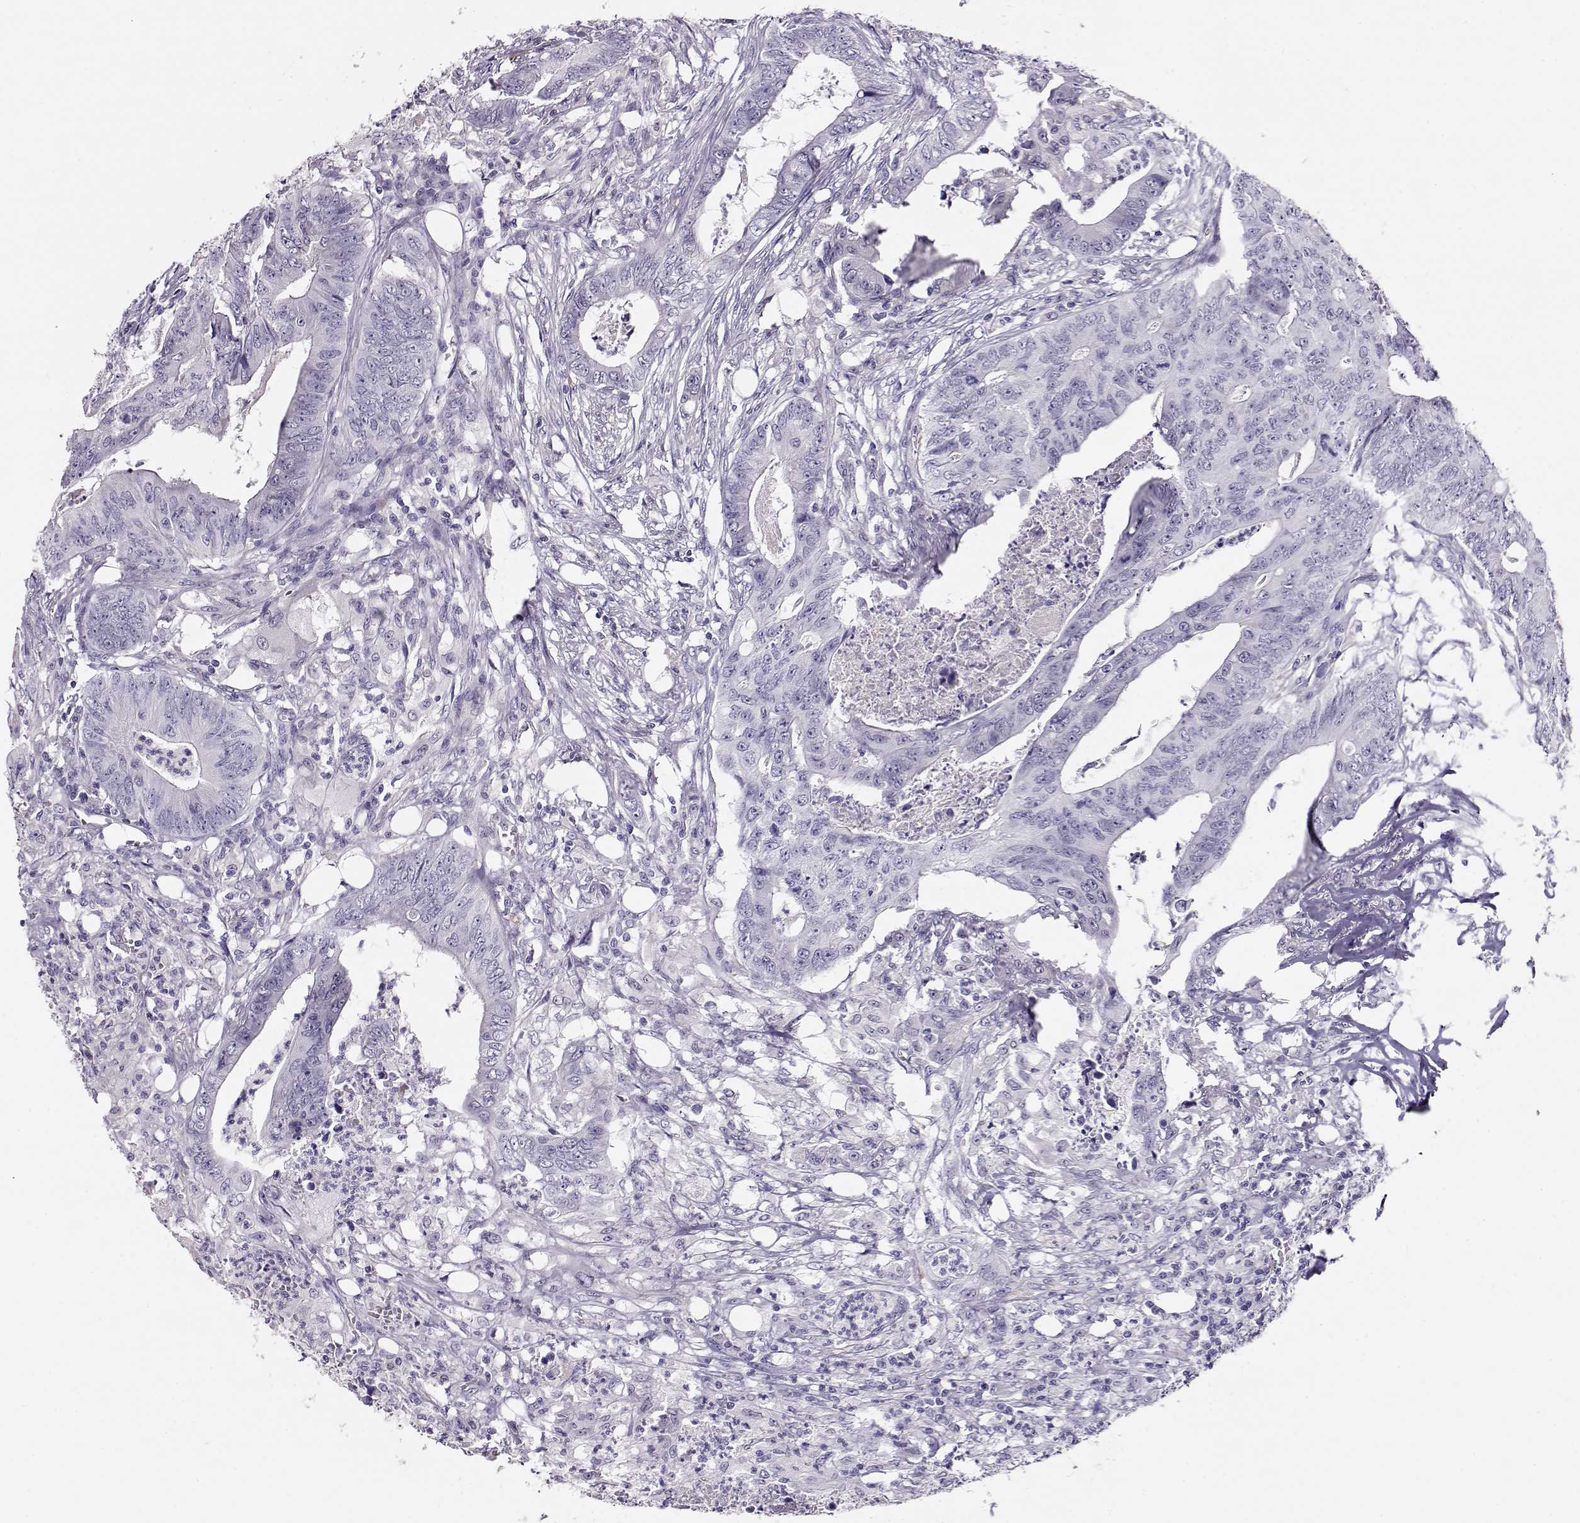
{"staining": {"intensity": "negative", "quantity": "none", "location": "none"}, "tissue": "colorectal cancer", "cell_type": "Tumor cells", "image_type": "cancer", "snomed": [{"axis": "morphology", "description": "Adenocarcinoma, NOS"}, {"axis": "topography", "description": "Colon"}], "caption": "Immunohistochemistry photomicrograph of human adenocarcinoma (colorectal) stained for a protein (brown), which exhibits no expression in tumor cells.", "gene": "RBM44", "patient": {"sex": "male", "age": 84}}